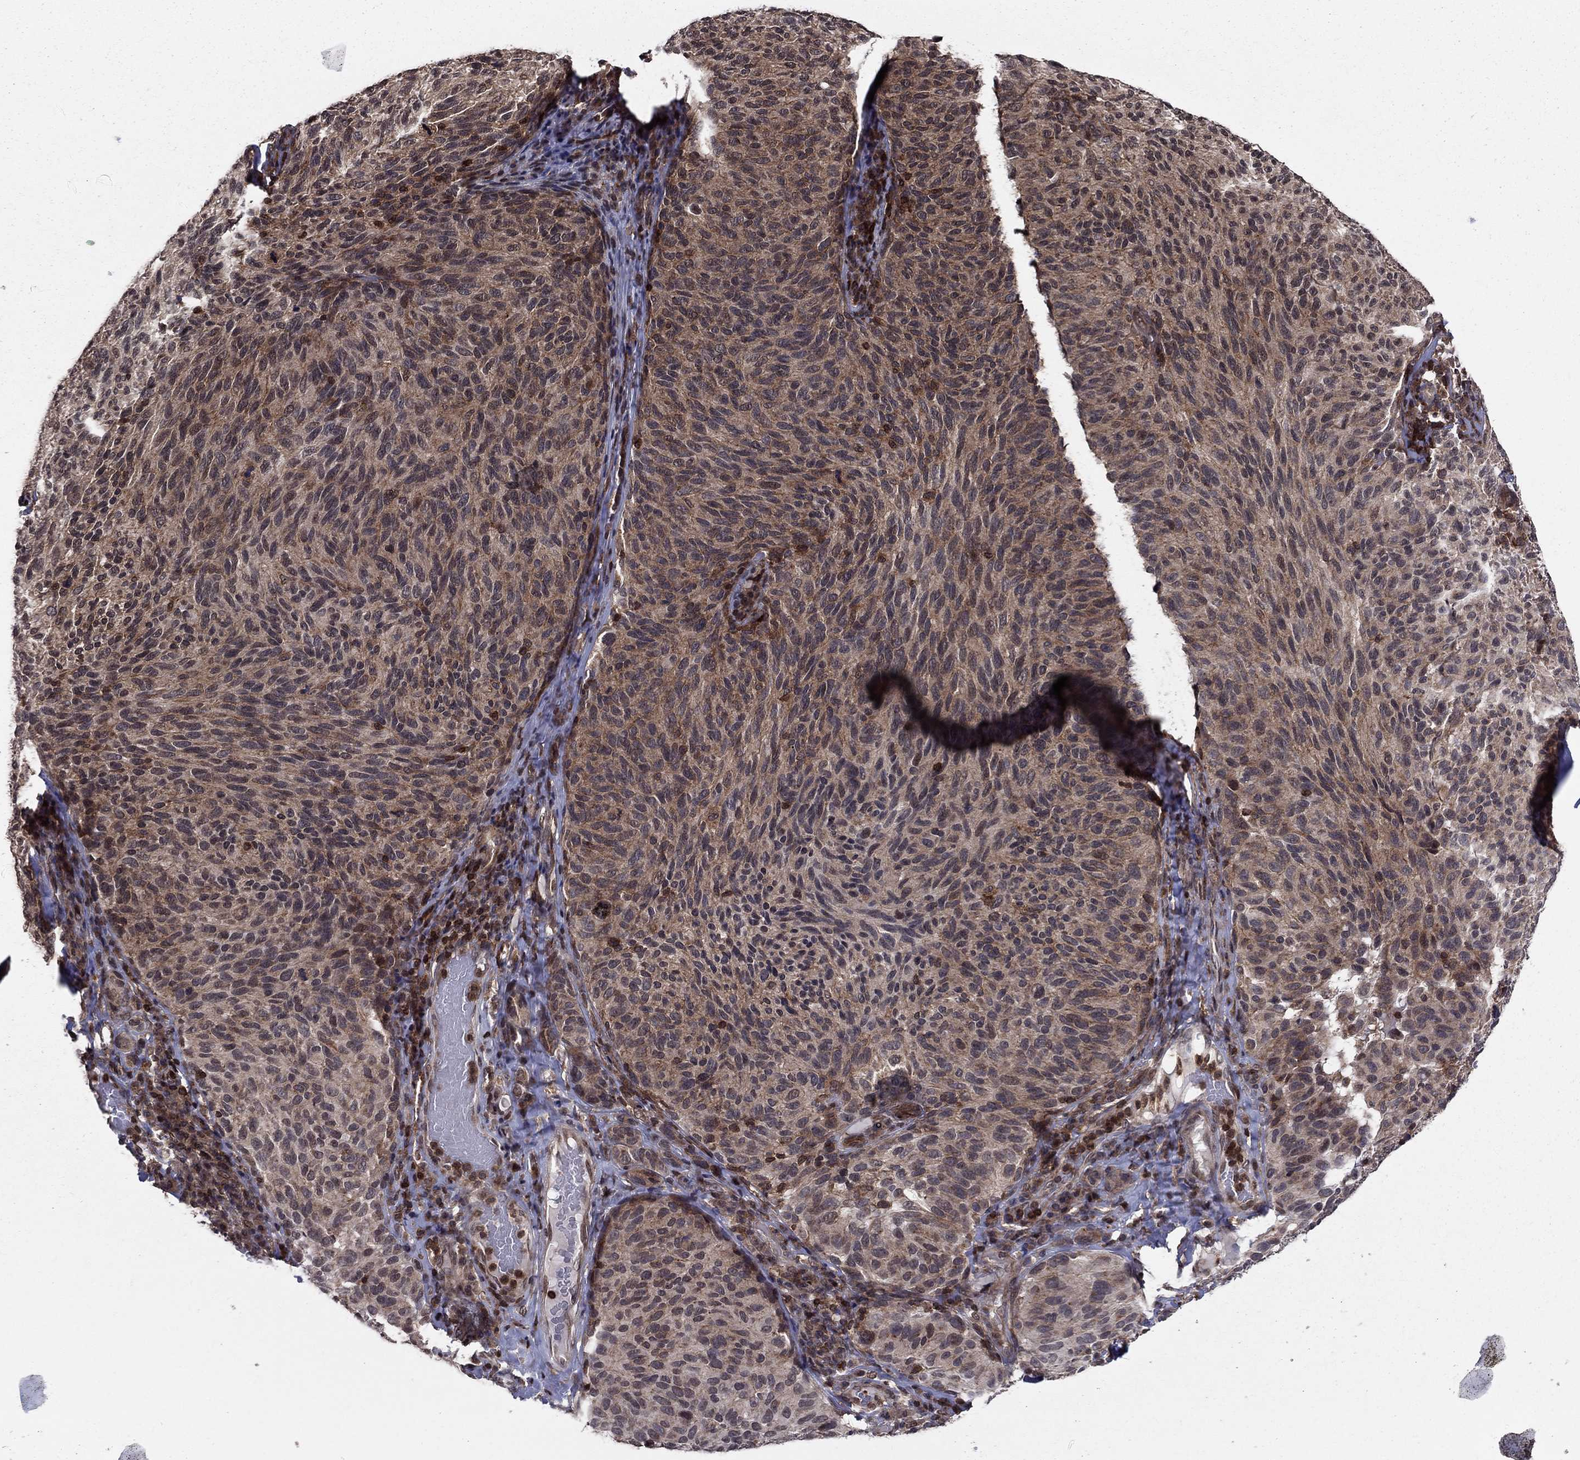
{"staining": {"intensity": "negative", "quantity": "none", "location": "none"}, "tissue": "melanoma", "cell_type": "Tumor cells", "image_type": "cancer", "snomed": [{"axis": "morphology", "description": "Malignant melanoma, NOS"}, {"axis": "topography", "description": "Skin"}], "caption": "High magnification brightfield microscopy of malignant melanoma stained with DAB (brown) and counterstained with hematoxylin (blue): tumor cells show no significant expression. The staining was performed using DAB to visualize the protein expression in brown, while the nuclei were stained in blue with hematoxylin (Magnification: 20x).", "gene": "SSX2IP", "patient": {"sex": "female", "age": 73}}